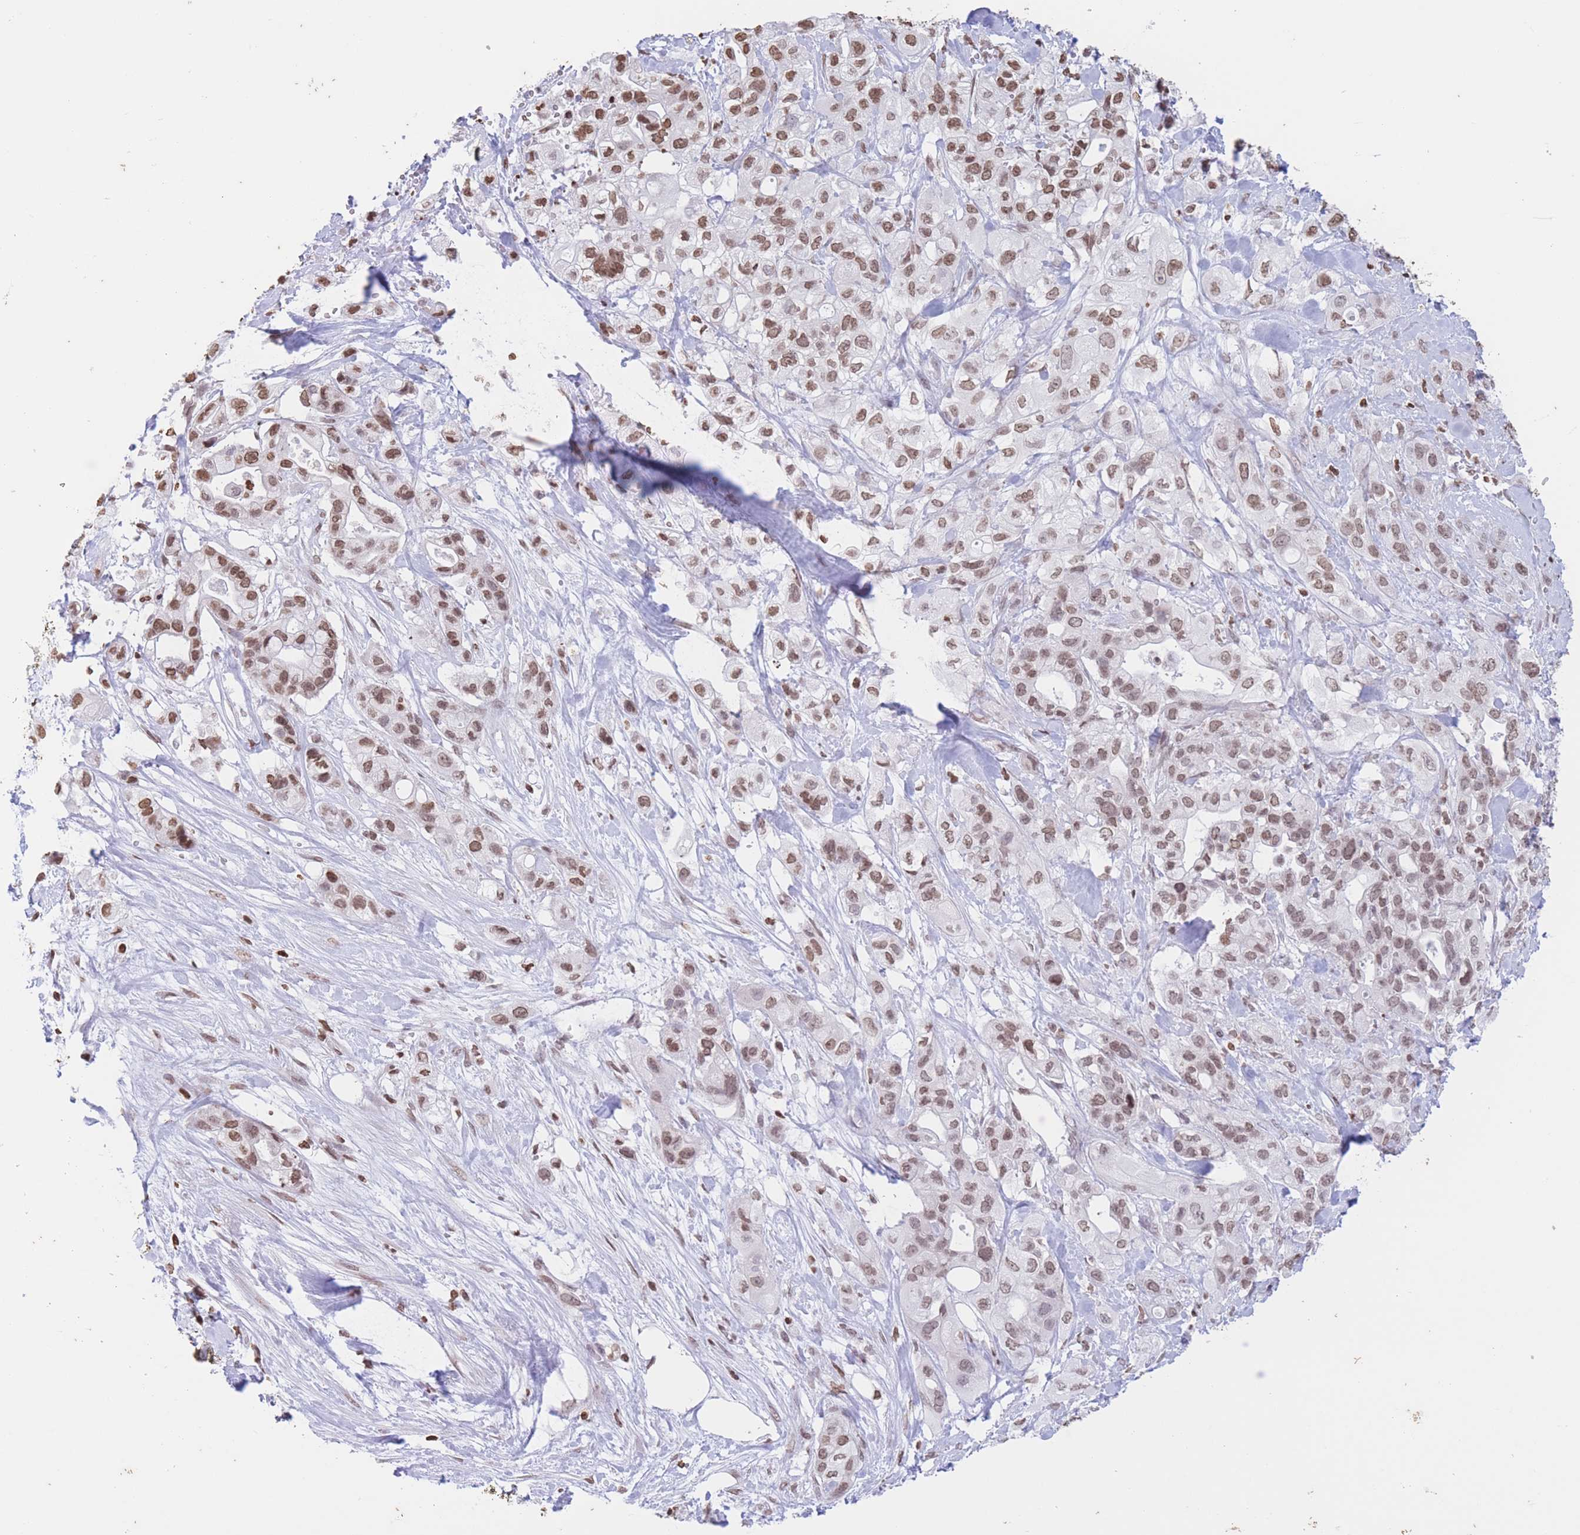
{"staining": {"intensity": "moderate", "quantity": ">75%", "location": "nuclear"}, "tissue": "pancreatic cancer", "cell_type": "Tumor cells", "image_type": "cancer", "snomed": [{"axis": "morphology", "description": "Adenocarcinoma, NOS"}, {"axis": "topography", "description": "Pancreas"}], "caption": "A high-resolution histopathology image shows immunohistochemistry (IHC) staining of adenocarcinoma (pancreatic), which shows moderate nuclear expression in approximately >75% of tumor cells.", "gene": "H2BC11", "patient": {"sex": "male", "age": 44}}